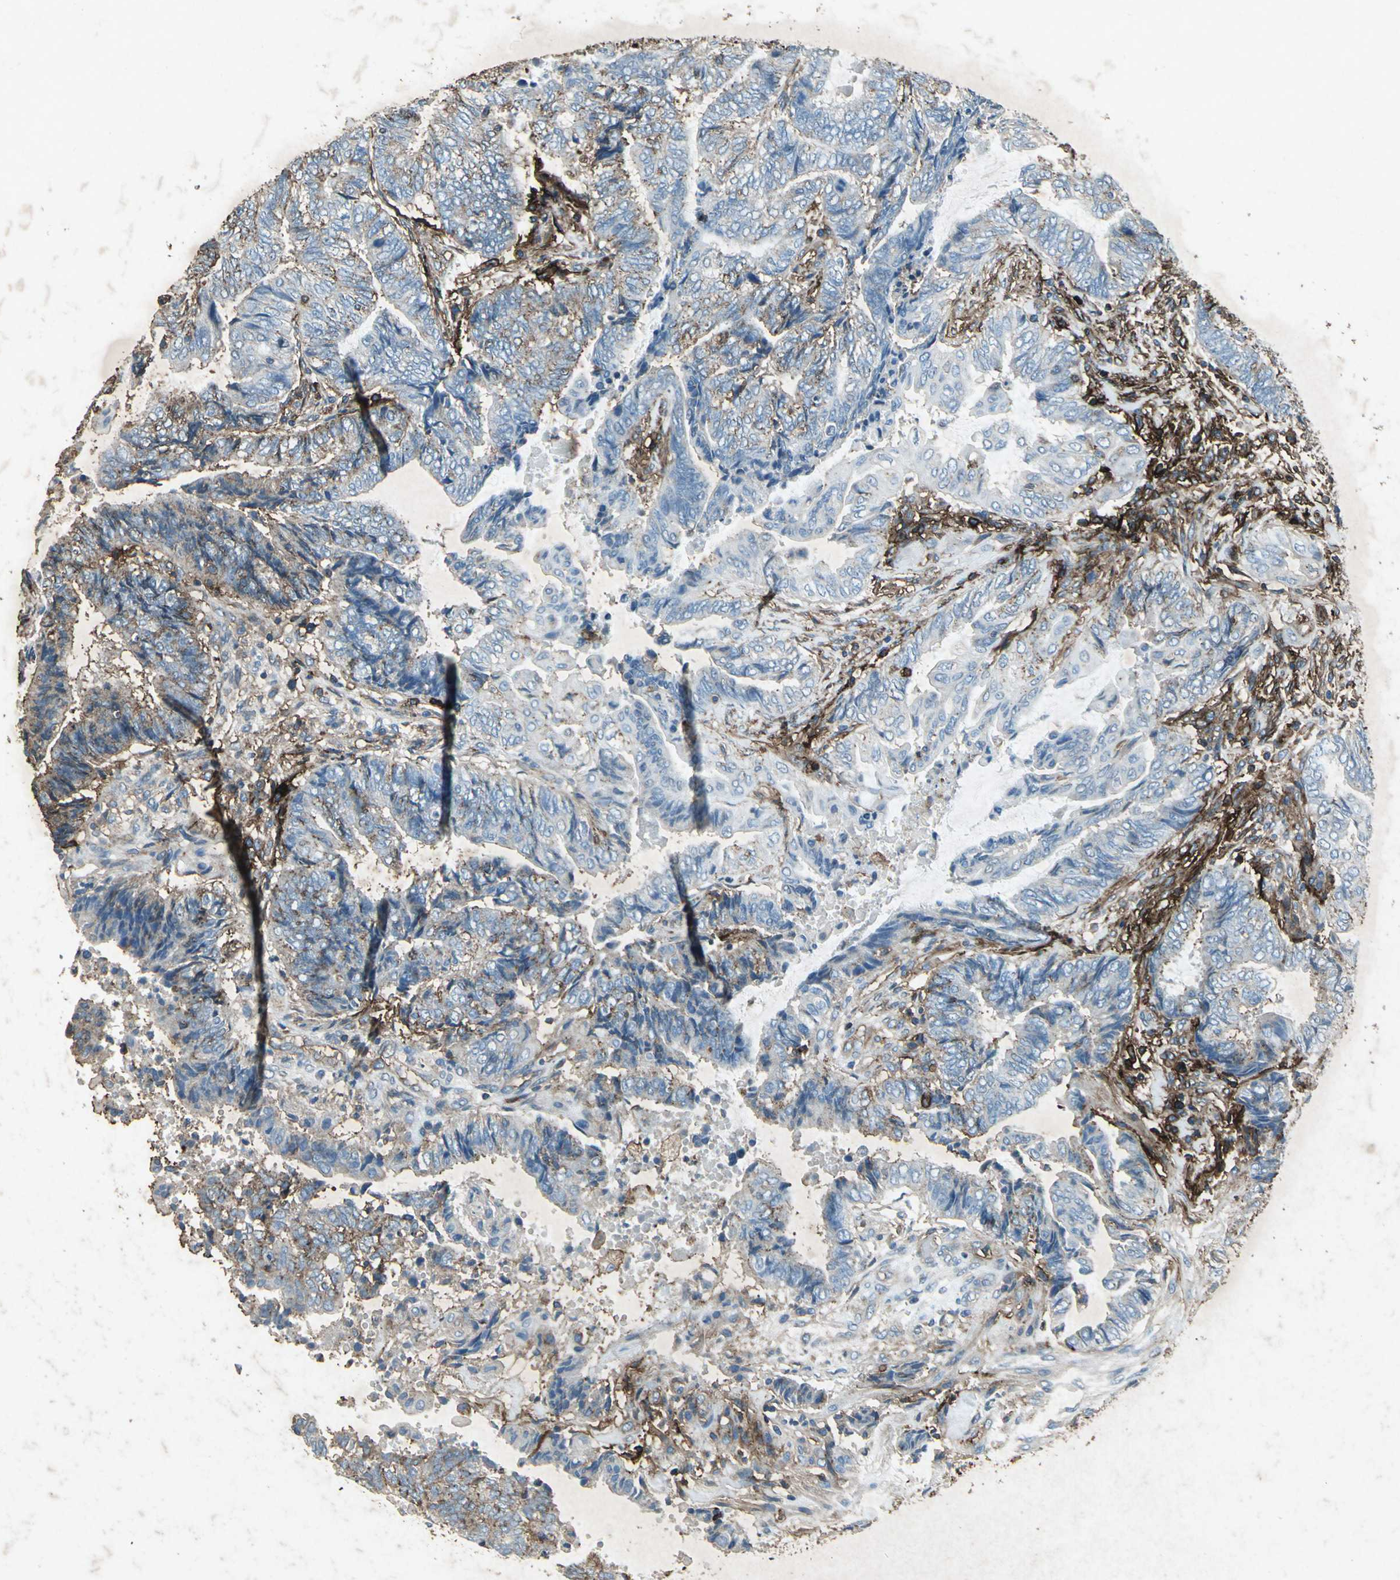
{"staining": {"intensity": "weak", "quantity": "<25%", "location": "cytoplasmic/membranous"}, "tissue": "endometrial cancer", "cell_type": "Tumor cells", "image_type": "cancer", "snomed": [{"axis": "morphology", "description": "Adenocarcinoma, NOS"}, {"axis": "topography", "description": "Uterus"}, {"axis": "topography", "description": "Endometrium"}], "caption": "Adenocarcinoma (endometrial) stained for a protein using immunohistochemistry (IHC) demonstrates no expression tumor cells.", "gene": "CCR6", "patient": {"sex": "female", "age": 70}}